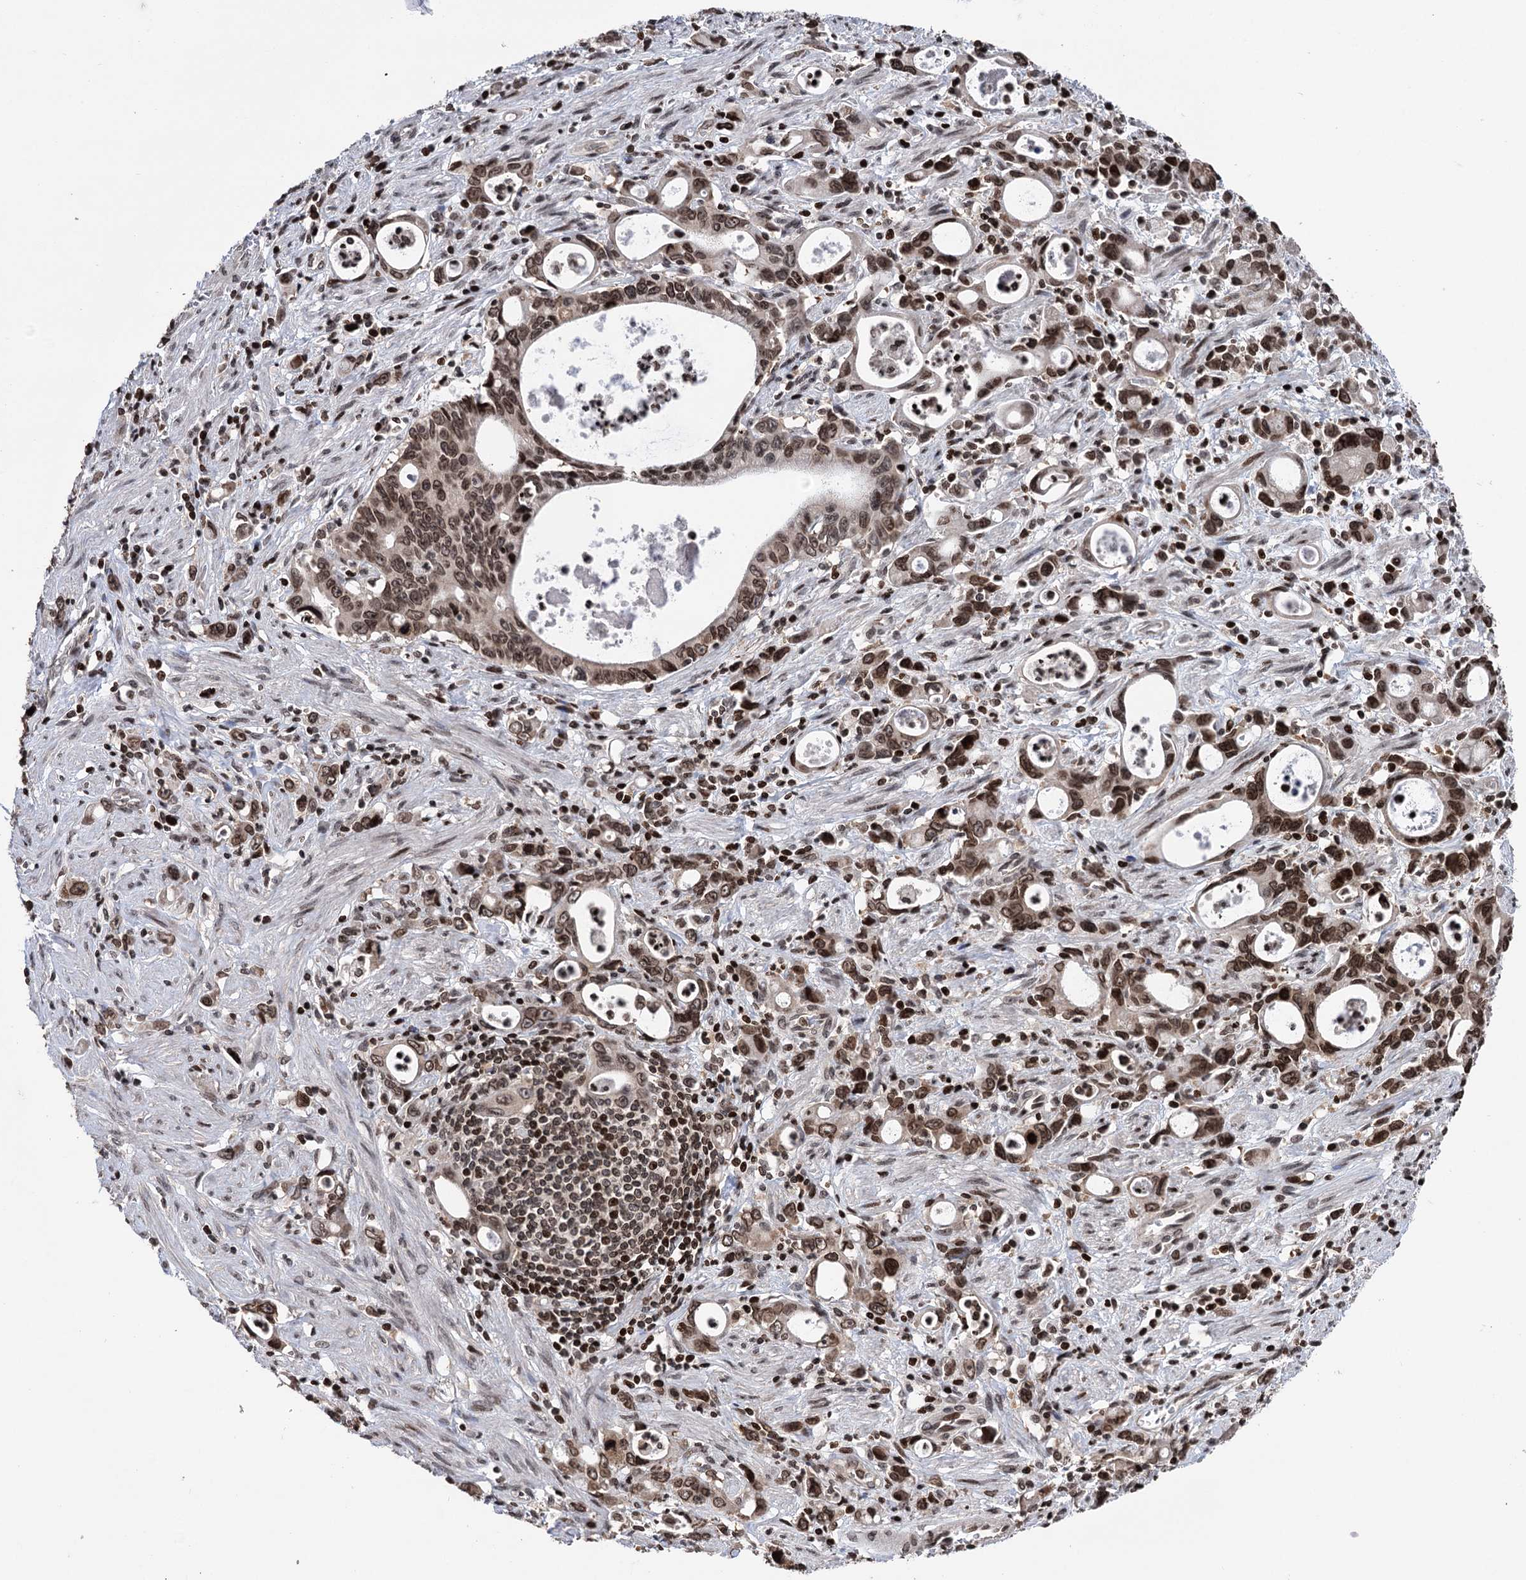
{"staining": {"intensity": "moderate", "quantity": ">75%", "location": "nuclear"}, "tissue": "stomach cancer", "cell_type": "Tumor cells", "image_type": "cancer", "snomed": [{"axis": "morphology", "description": "Adenocarcinoma, NOS"}, {"axis": "topography", "description": "Stomach, lower"}], "caption": "Immunohistochemical staining of human stomach cancer (adenocarcinoma) displays medium levels of moderate nuclear protein positivity in about >75% of tumor cells.", "gene": "CCDC77", "patient": {"sex": "female", "age": 43}}